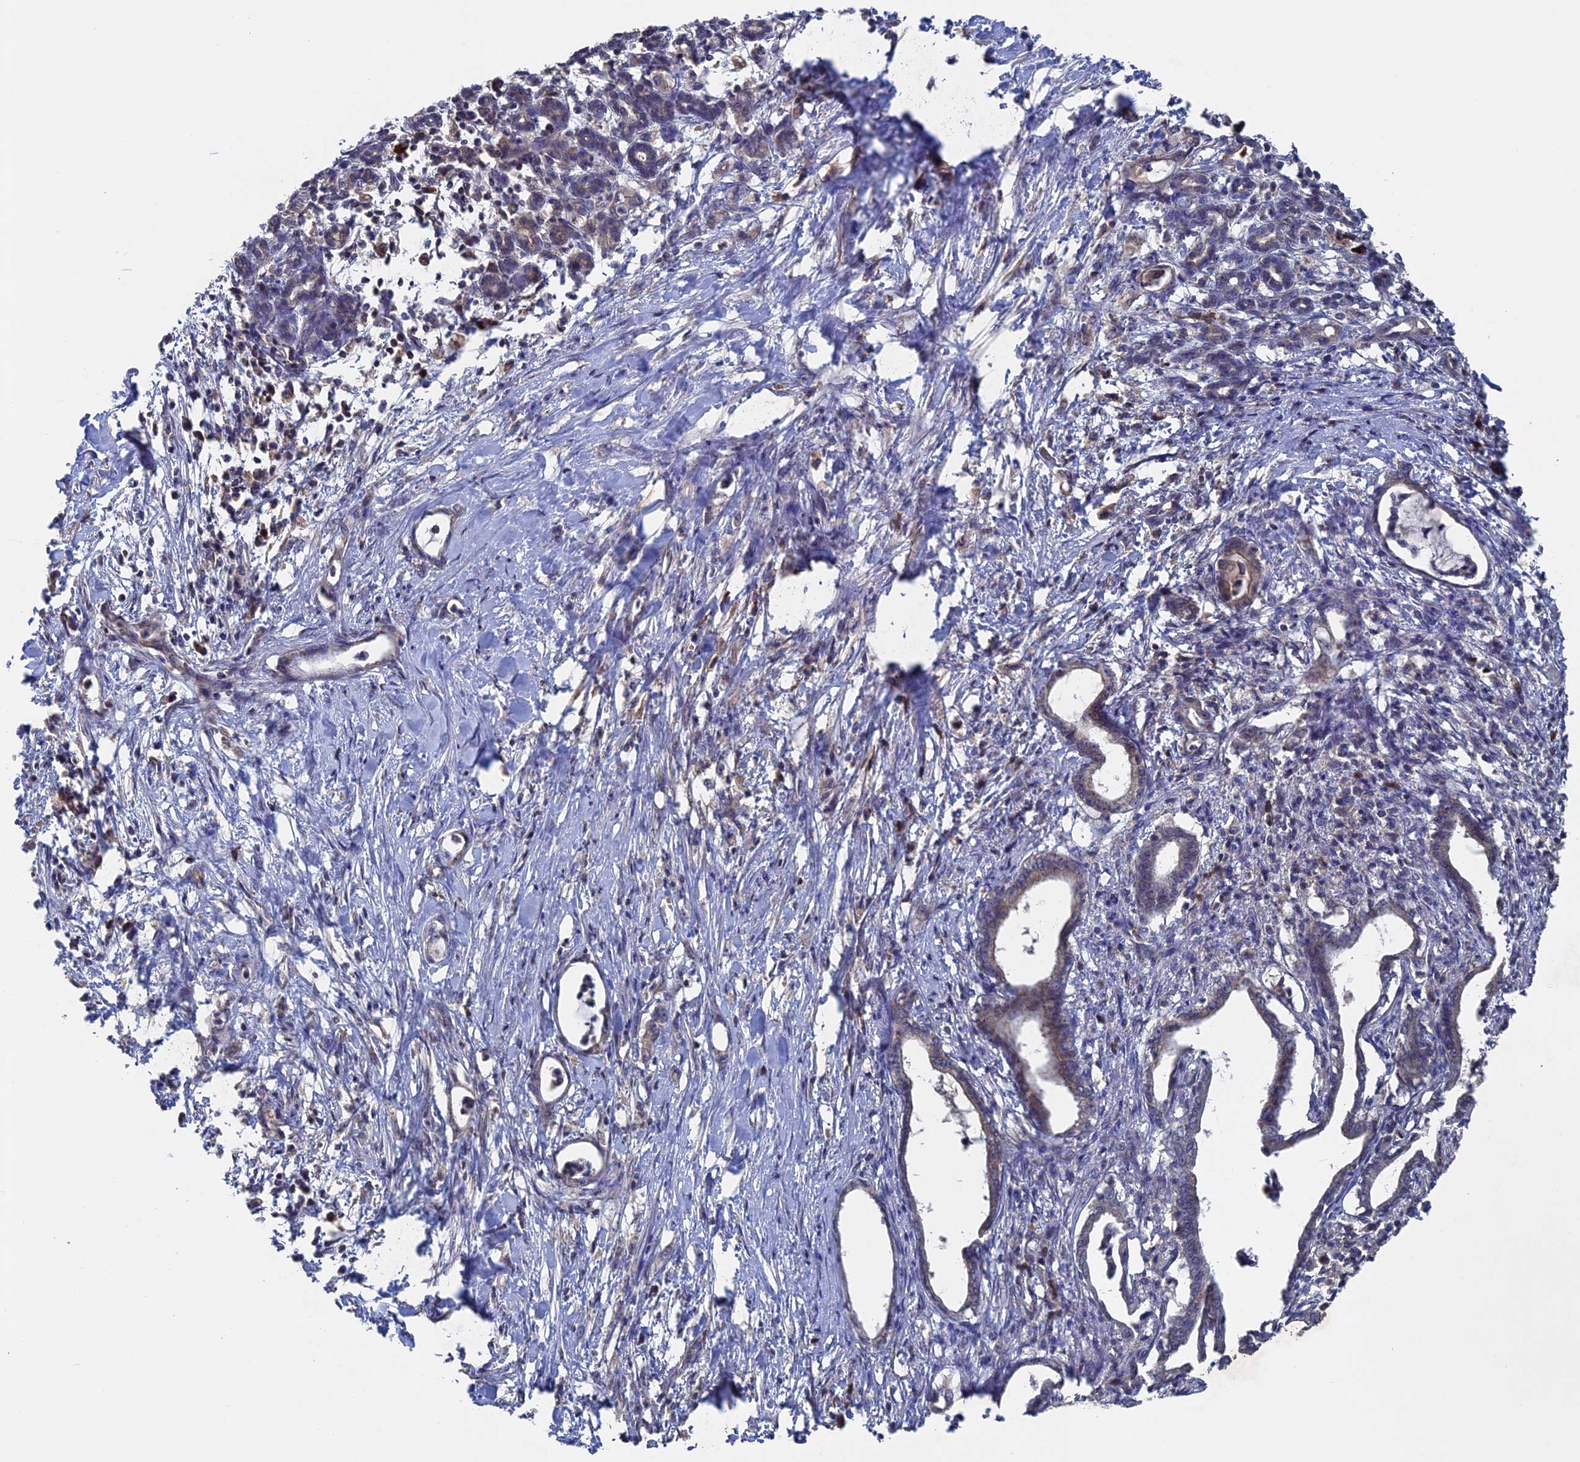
{"staining": {"intensity": "negative", "quantity": "none", "location": "none"}, "tissue": "pancreatic cancer", "cell_type": "Tumor cells", "image_type": "cancer", "snomed": [{"axis": "morphology", "description": "Adenocarcinoma, NOS"}, {"axis": "topography", "description": "Pancreas"}], "caption": "Immunohistochemistry photomicrograph of neoplastic tissue: human pancreatic cancer stained with DAB demonstrates no significant protein positivity in tumor cells.", "gene": "RAB15", "patient": {"sex": "female", "age": 55}}